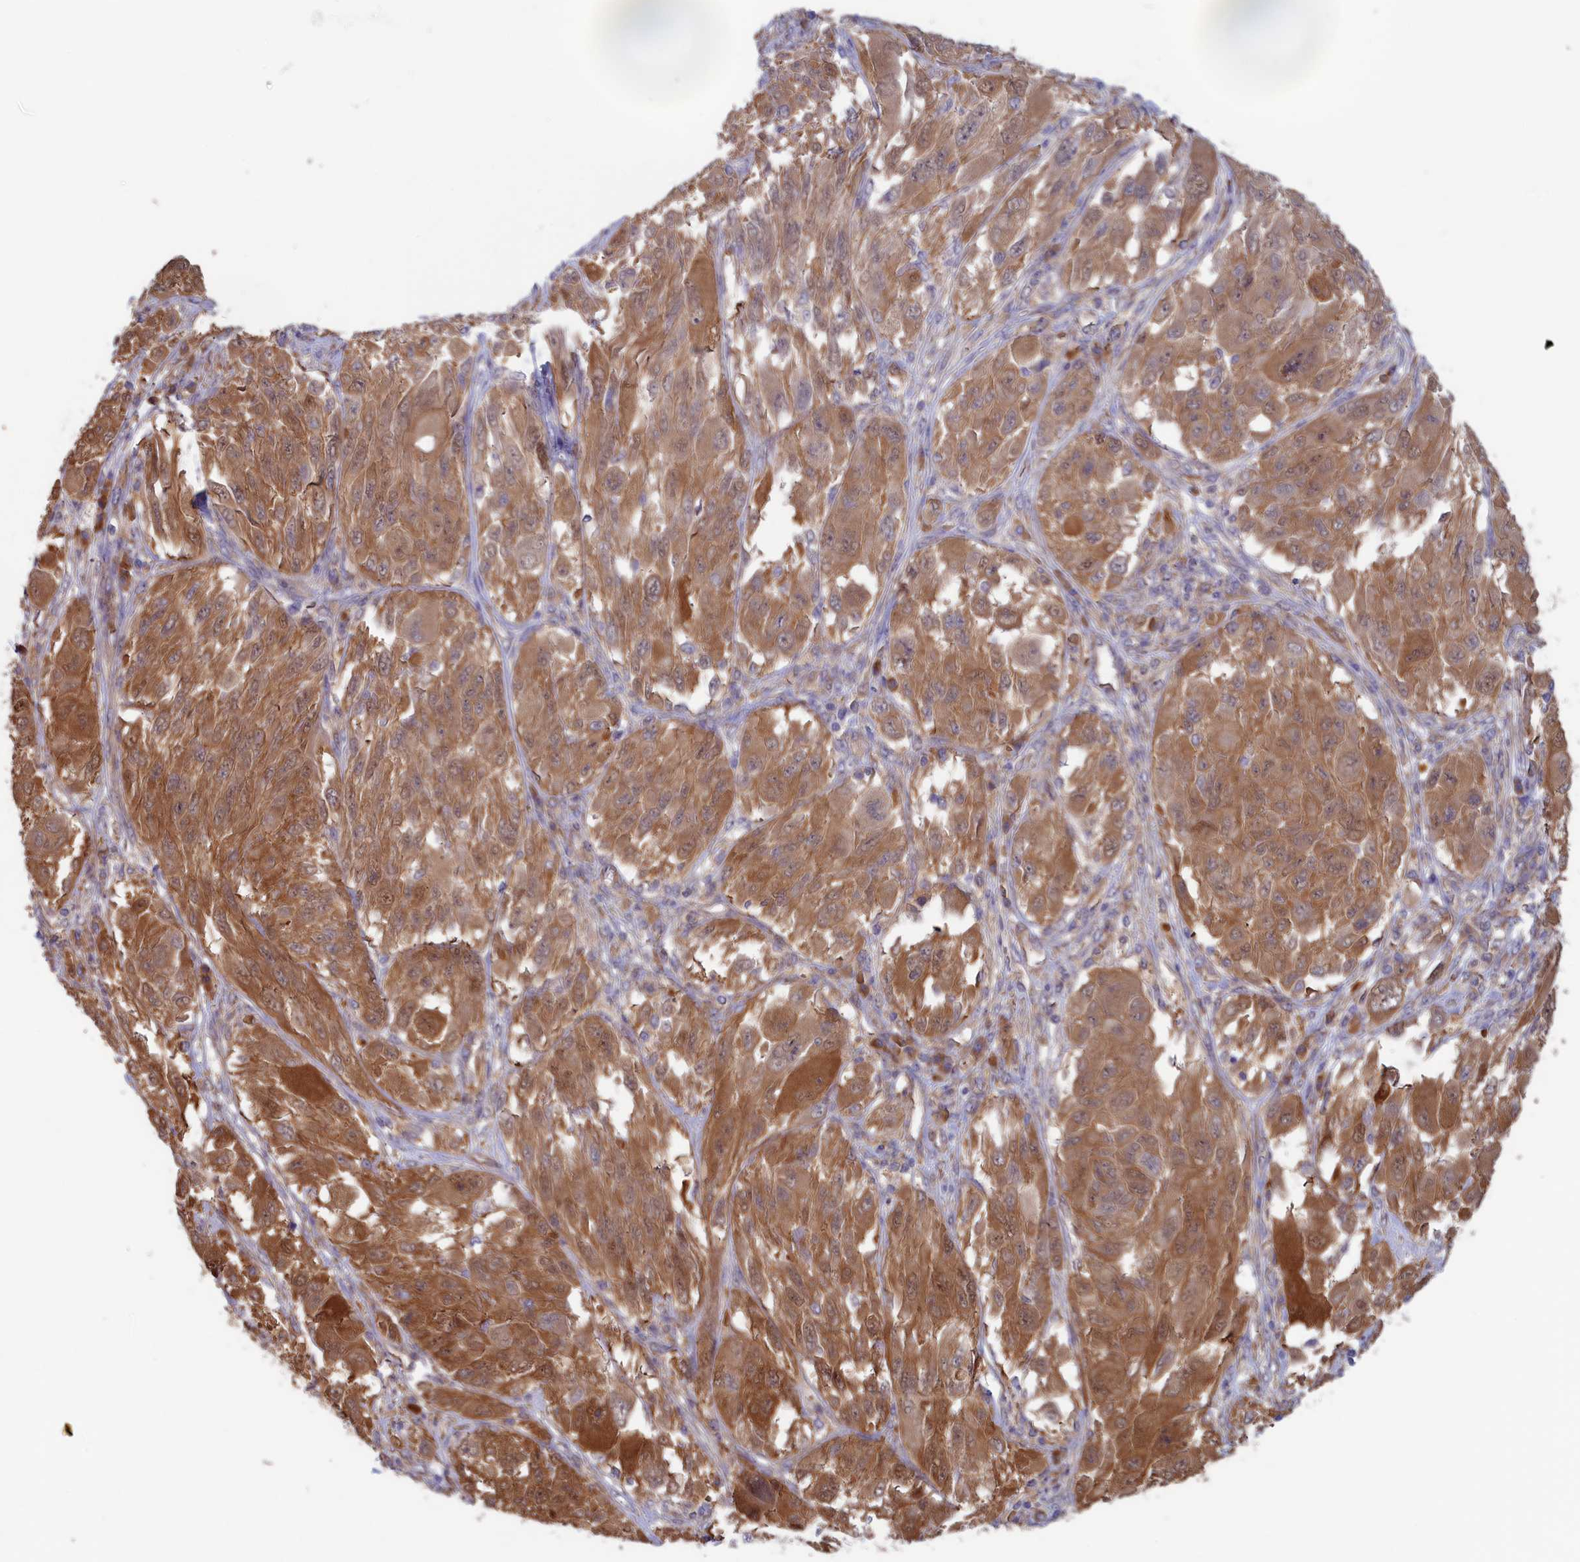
{"staining": {"intensity": "moderate", "quantity": ">75%", "location": "cytoplasmic/membranous"}, "tissue": "melanoma", "cell_type": "Tumor cells", "image_type": "cancer", "snomed": [{"axis": "morphology", "description": "Malignant melanoma, NOS"}, {"axis": "topography", "description": "Skin"}], "caption": "Malignant melanoma stained for a protein shows moderate cytoplasmic/membranous positivity in tumor cells. (Brightfield microscopy of DAB IHC at high magnification).", "gene": "SYNDIG1L", "patient": {"sex": "female", "age": 91}}